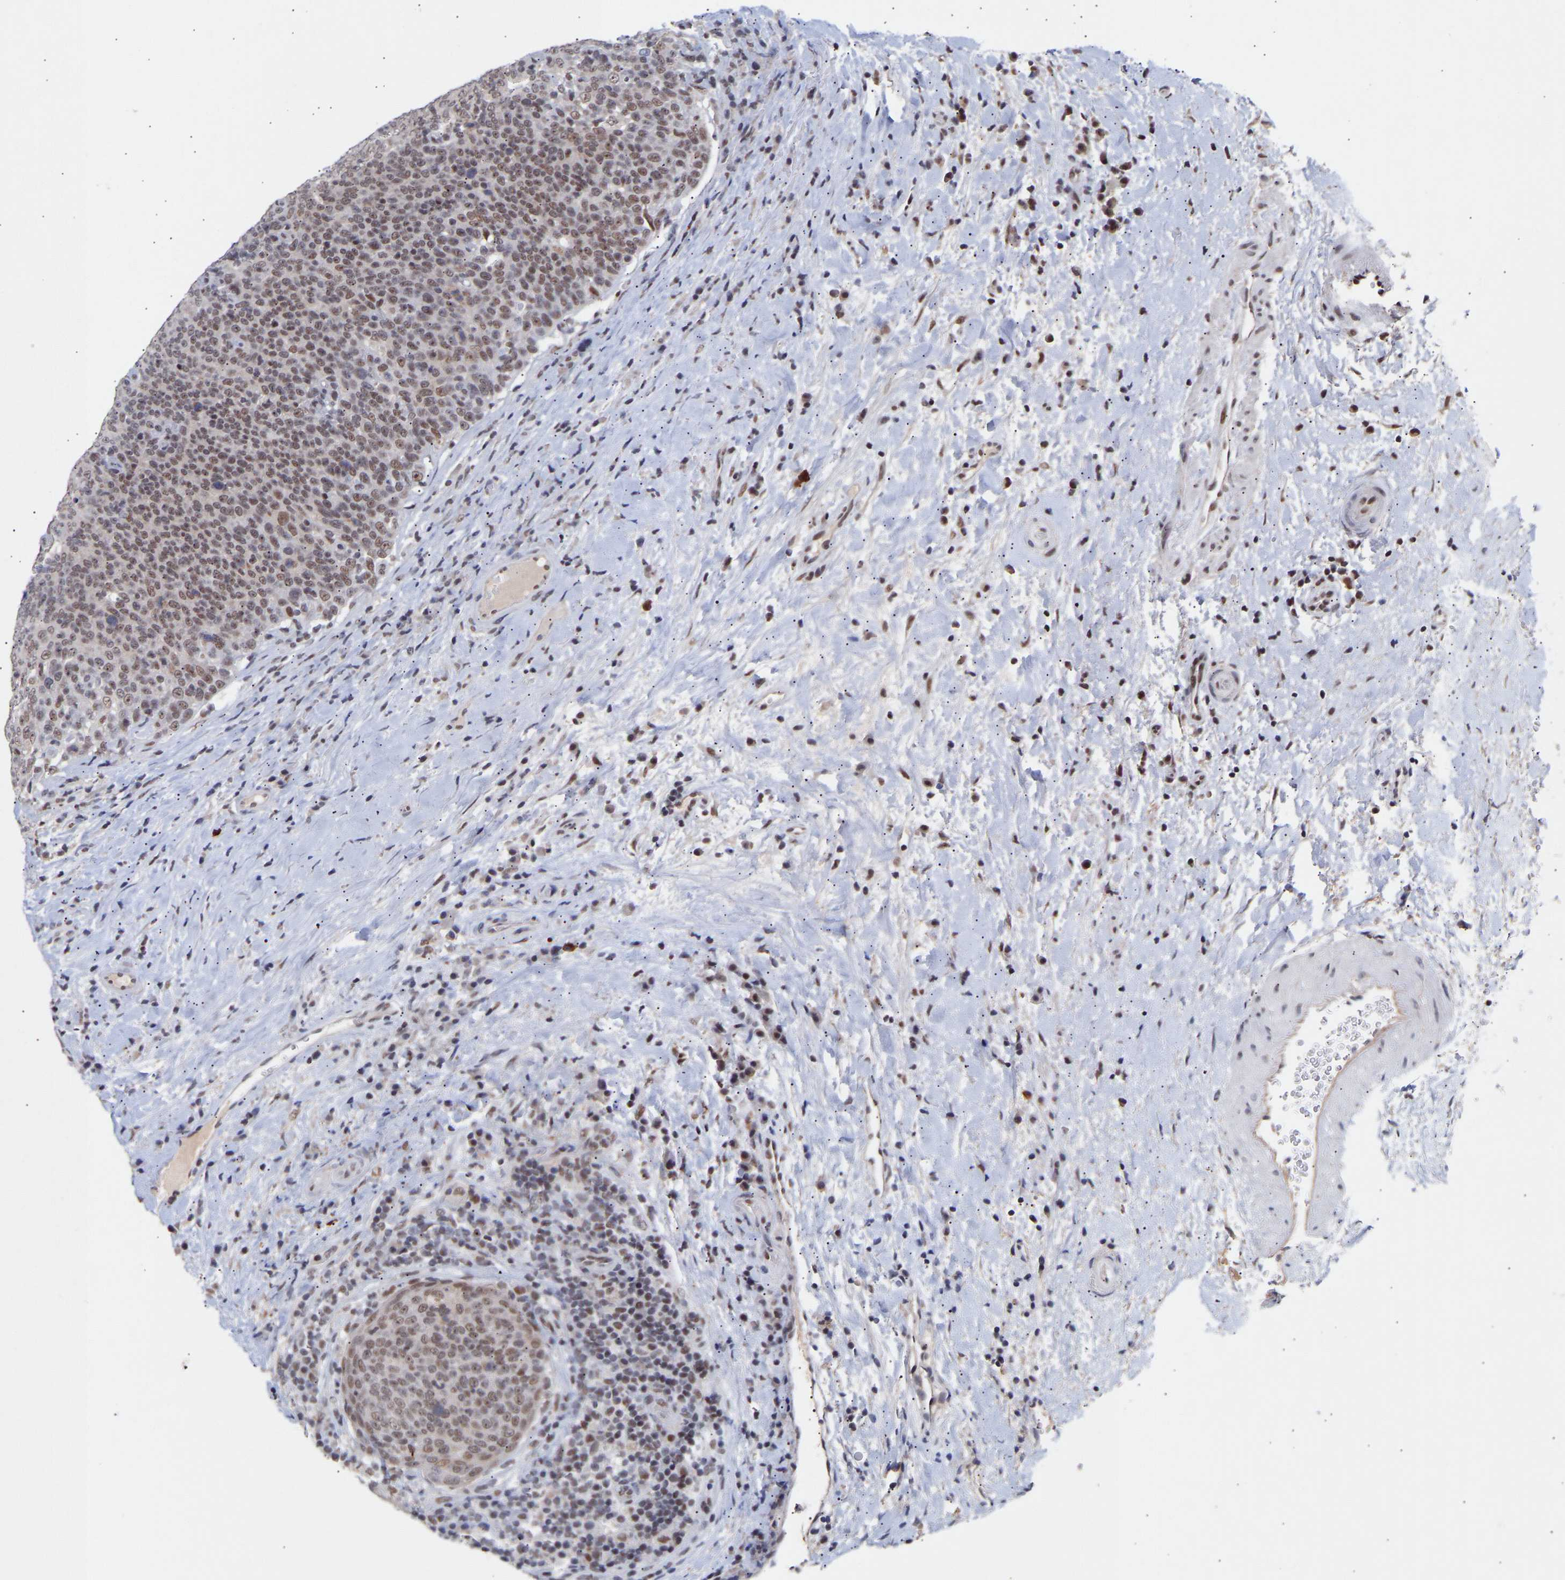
{"staining": {"intensity": "weak", "quantity": ">75%", "location": "nuclear"}, "tissue": "head and neck cancer", "cell_type": "Tumor cells", "image_type": "cancer", "snomed": [{"axis": "morphology", "description": "Squamous cell carcinoma, NOS"}, {"axis": "morphology", "description": "Squamous cell carcinoma, metastatic, NOS"}, {"axis": "topography", "description": "Lymph node"}, {"axis": "topography", "description": "Head-Neck"}], "caption": "A high-resolution histopathology image shows immunohistochemistry staining of head and neck squamous cell carcinoma, which displays weak nuclear expression in approximately >75% of tumor cells.", "gene": "RBM15", "patient": {"sex": "male", "age": 62}}